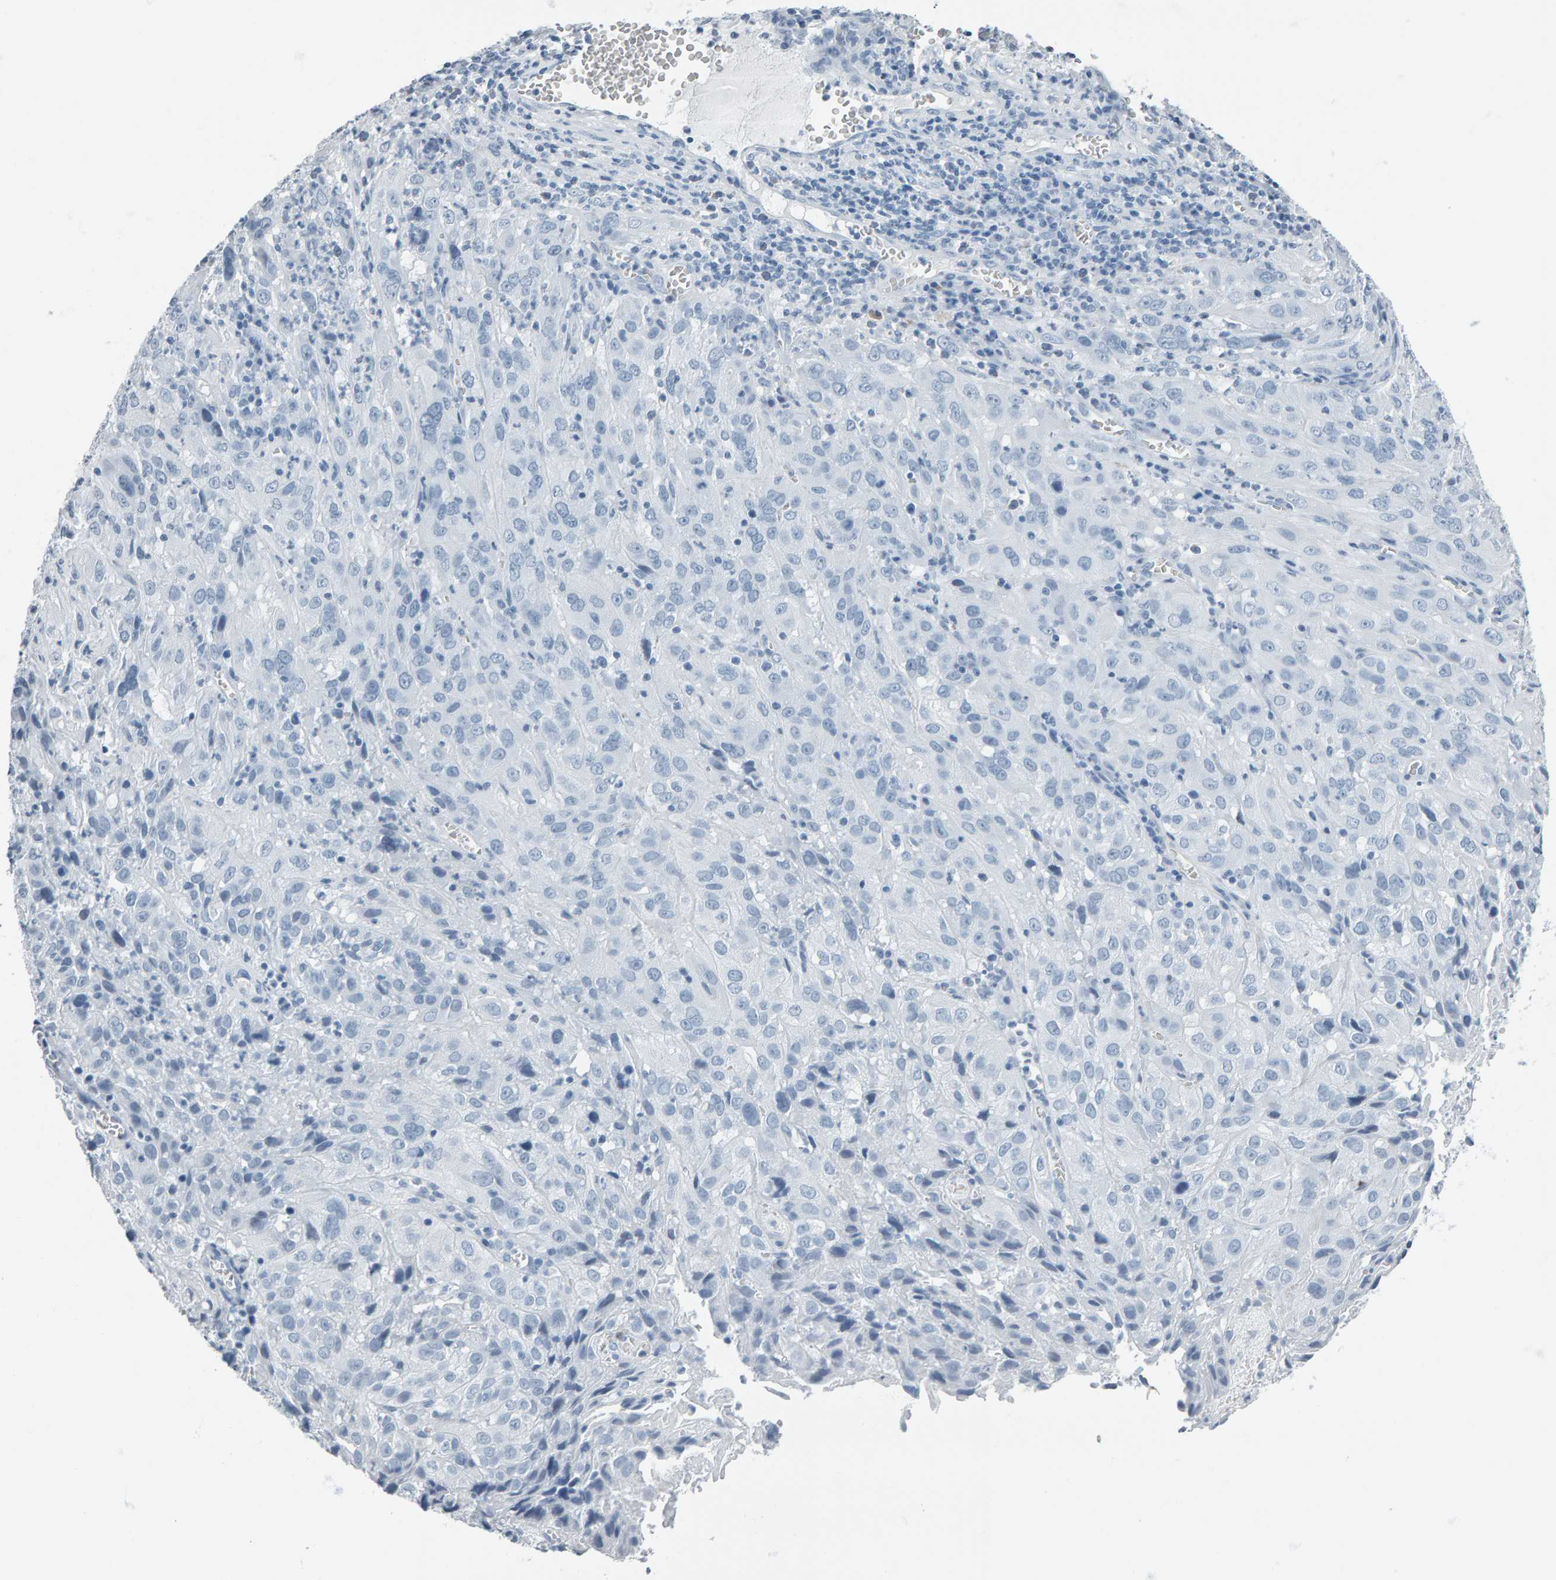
{"staining": {"intensity": "negative", "quantity": "none", "location": "none"}, "tissue": "cervical cancer", "cell_type": "Tumor cells", "image_type": "cancer", "snomed": [{"axis": "morphology", "description": "Squamous cell carcinoma, NOS"}, {"axis": "topography", "description": "Cervix"}], "caption": "The micrograph shows no significant expression in tumor cells of cervical cancer.", "gene": "SPACA3", "patient": {"sex": "female", "age": 32}}